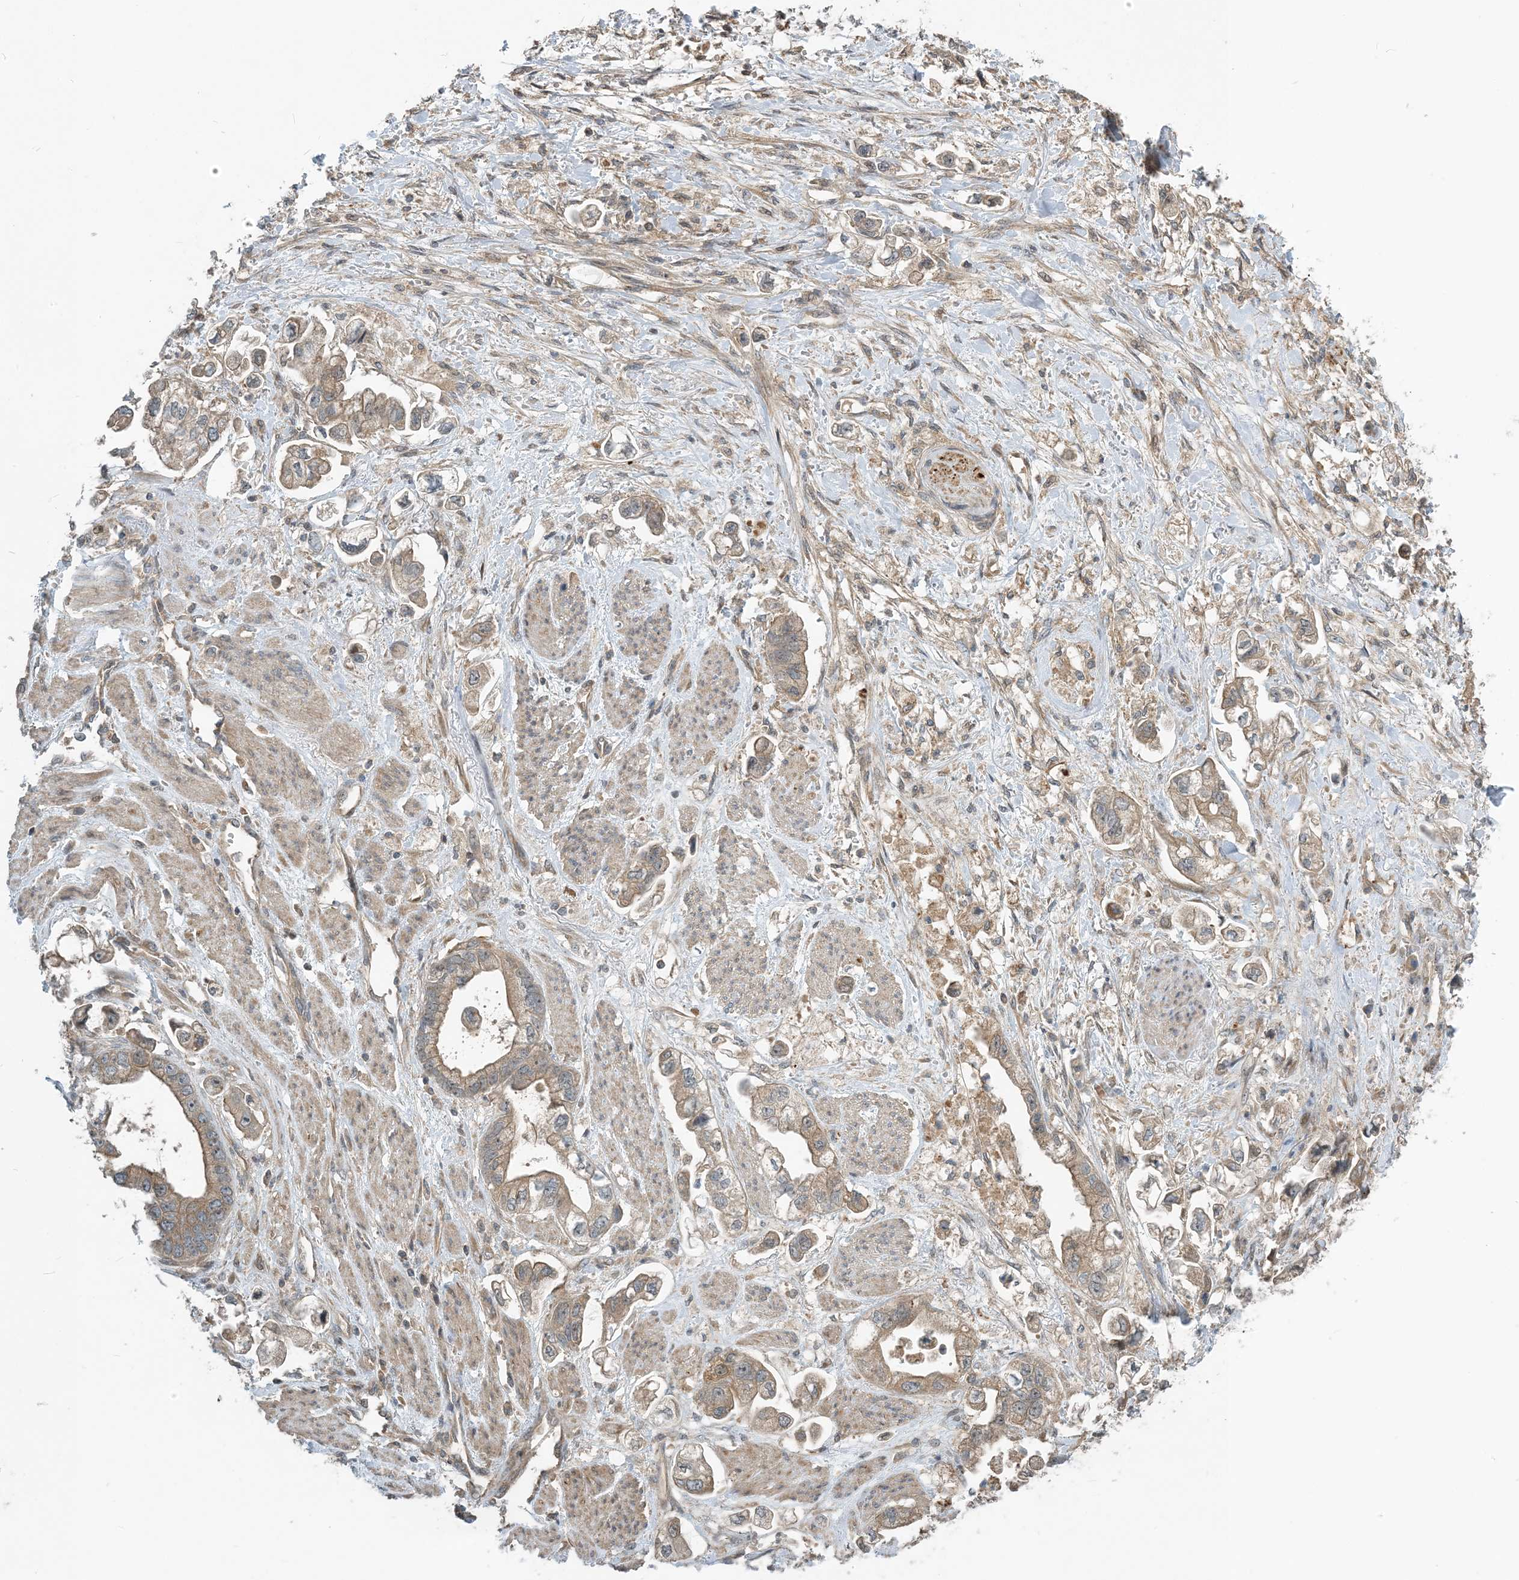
{"staining": {"intensity": "moderate", "quantity": ">75%", "location": "cytoplasmic/membranous"}, "tissue": "stomach cancer", "cell_type": "Tumor cells", "image_type": "cancer", "snomed": [{"axis": "morphology", "description": "Adenocarcinoma, NOS"}, {"axis": "topography", "description": "Stomach"}], "caption": "A brown stain labels moderate cytoplasmic/membranous expression of a protein in human adenocarcinoma (stomach) tumor cells.", "gene": "ZBTB3", "patient": {"sex": "male", "age": 62}}